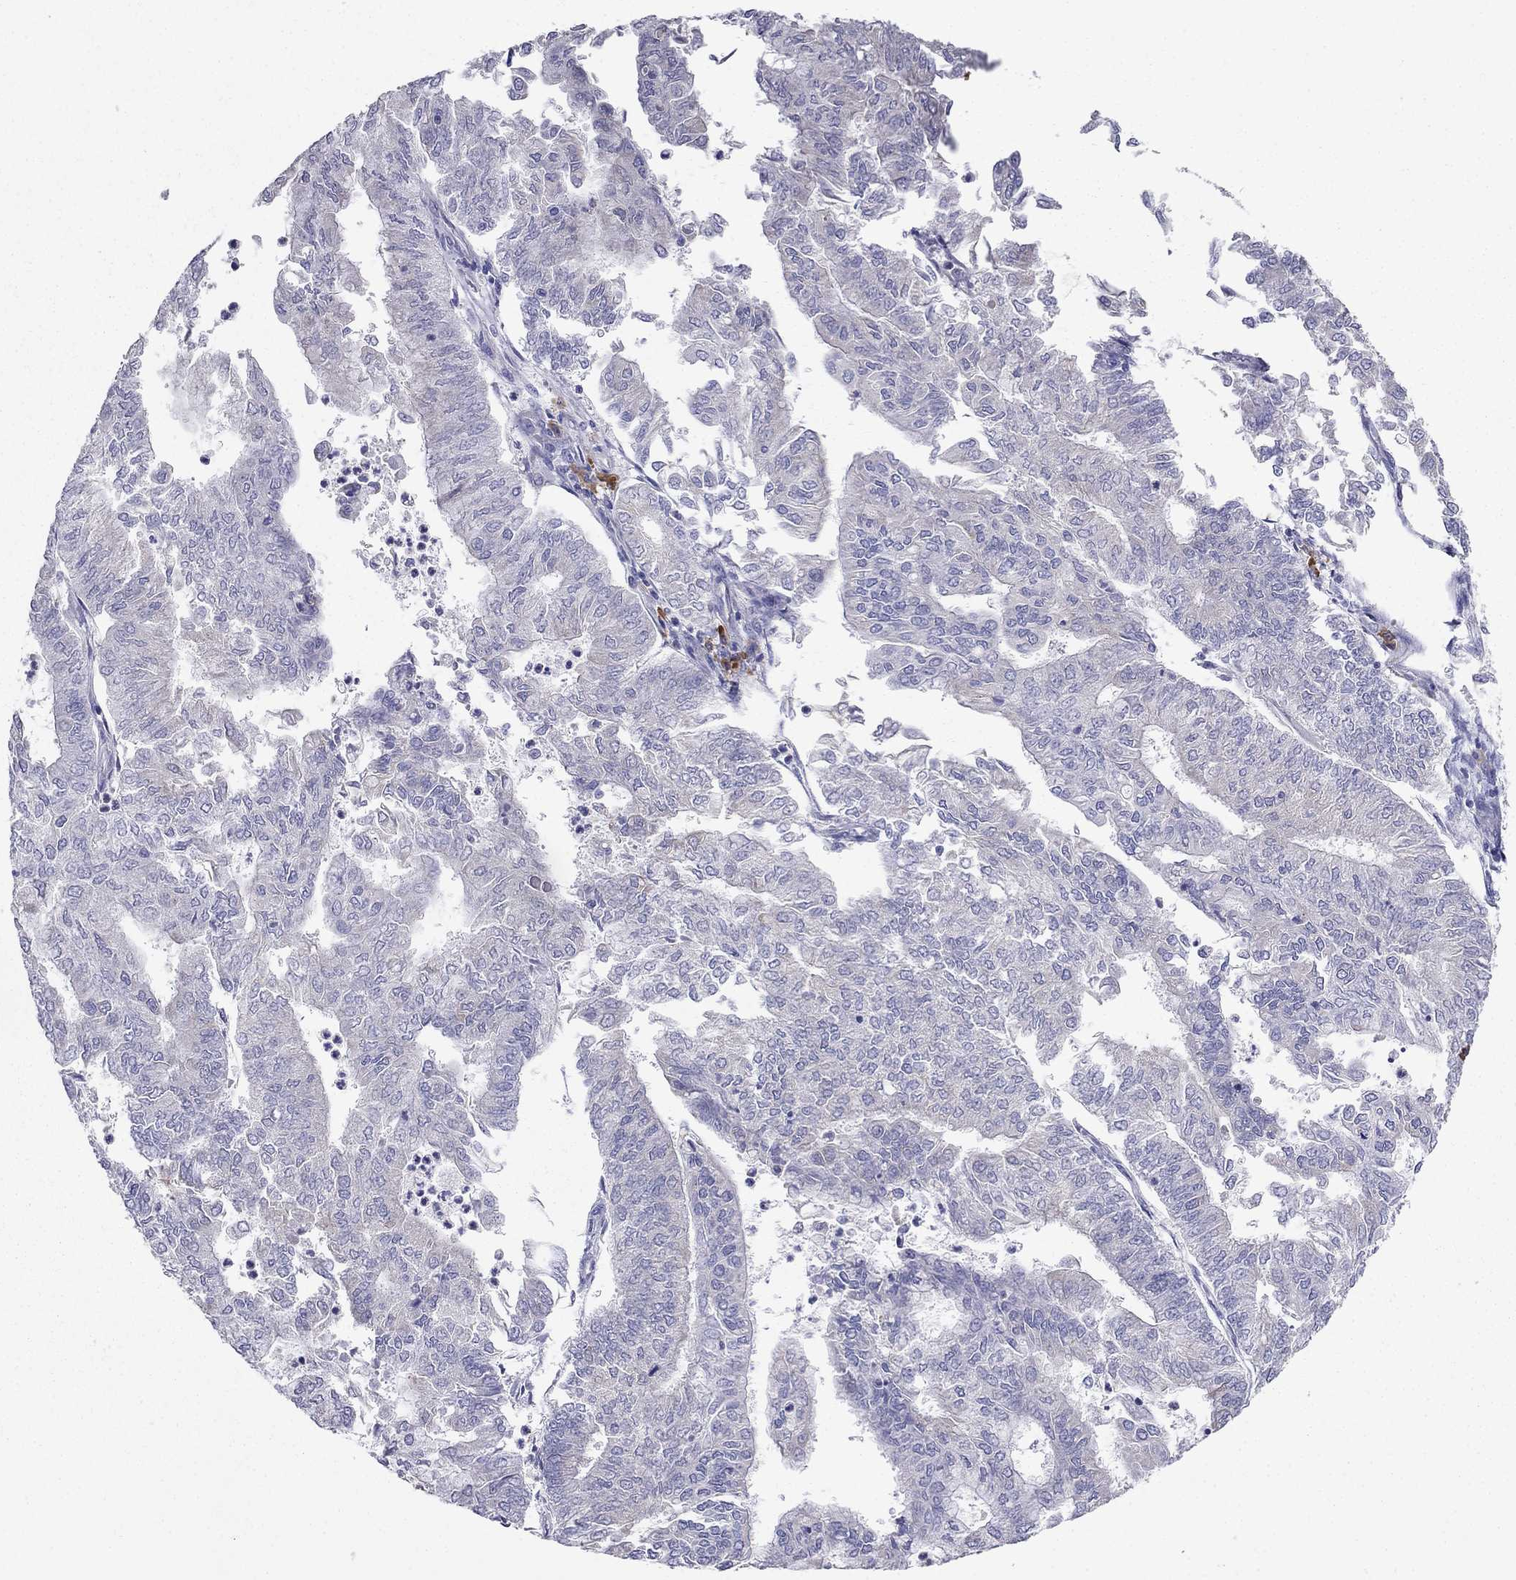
{"staining": {"intensity": "negative", "quantity": "none", "location": "none"}, "tissue": "endometrial cancer", "cell_type": "Tumor cells", "image_type": "cancer", "snomed": [{"axis": "morphology", "description": "Adenocarcinoma, NOS"}, {"axis": "topography", "description": "Endometrium"}], "caption": "Micrograph shows no significant protein positivity in tumor cells of endometrial adenocarcinoma. (DAB IHC, high magnification).", "gene": "LONRF2", "patient": {"sex": "female", "age": 59}}